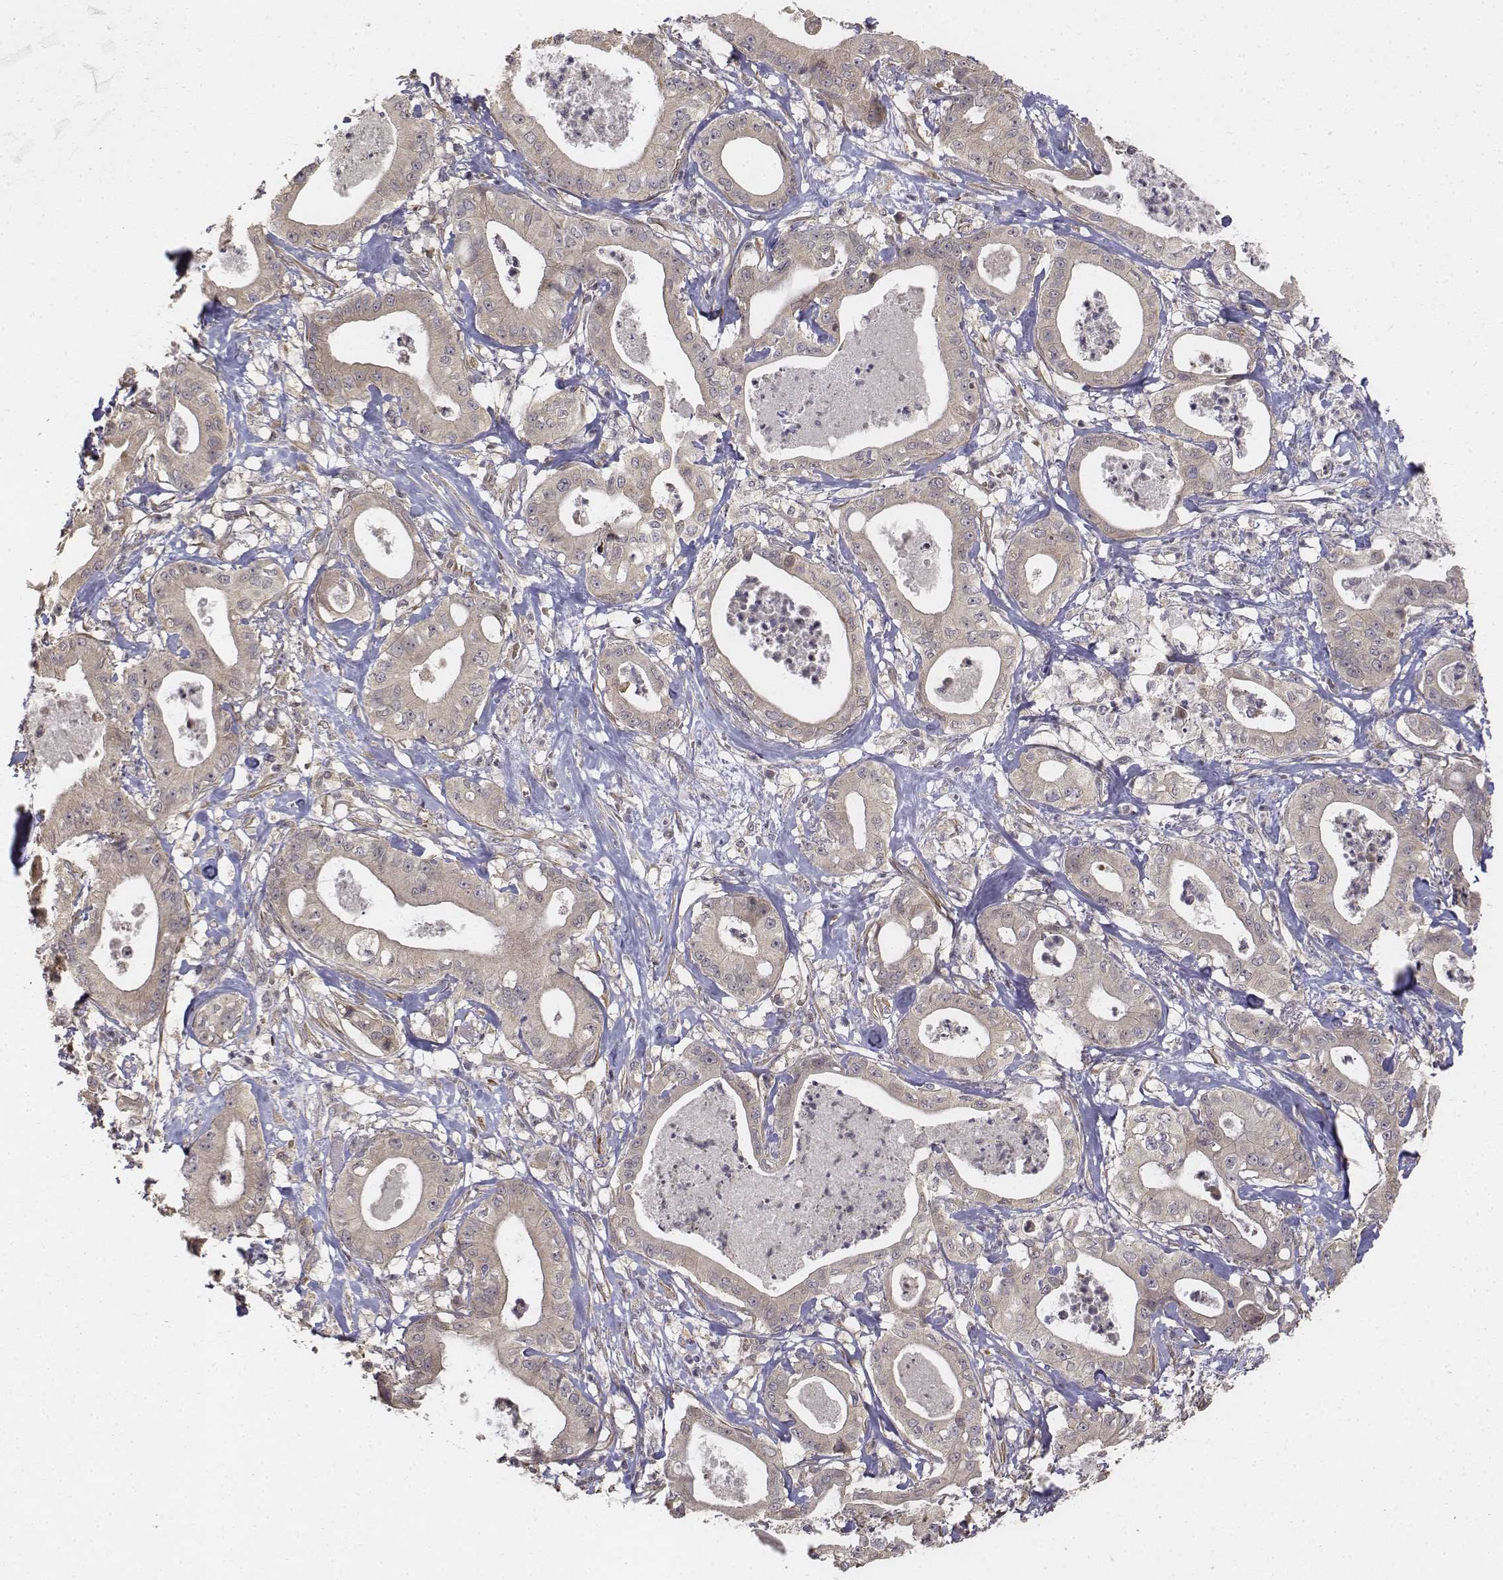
{"staining": {"intensity": "weak", "quantity": "25%-75%", "location": "cytoplasmic/membranous"}, "tissue": "pancreatic cancer", "cell_type": "Tumor cells", "image_type": "cancer", "snomed": [{"axis": "morphology", "description": "Adenocarcinoma, NOS"}, {"axis": "topography", "description": "Pancreas"}], "caption": "Immunohistochemical staining of pancreatic cancer exhibits low levels of weak cytoplasmic/membranous expression in approximately 25%-75% of tumor cells.", "gene": "FBXO21", "patient": {"sex": "male", "age": 71}}